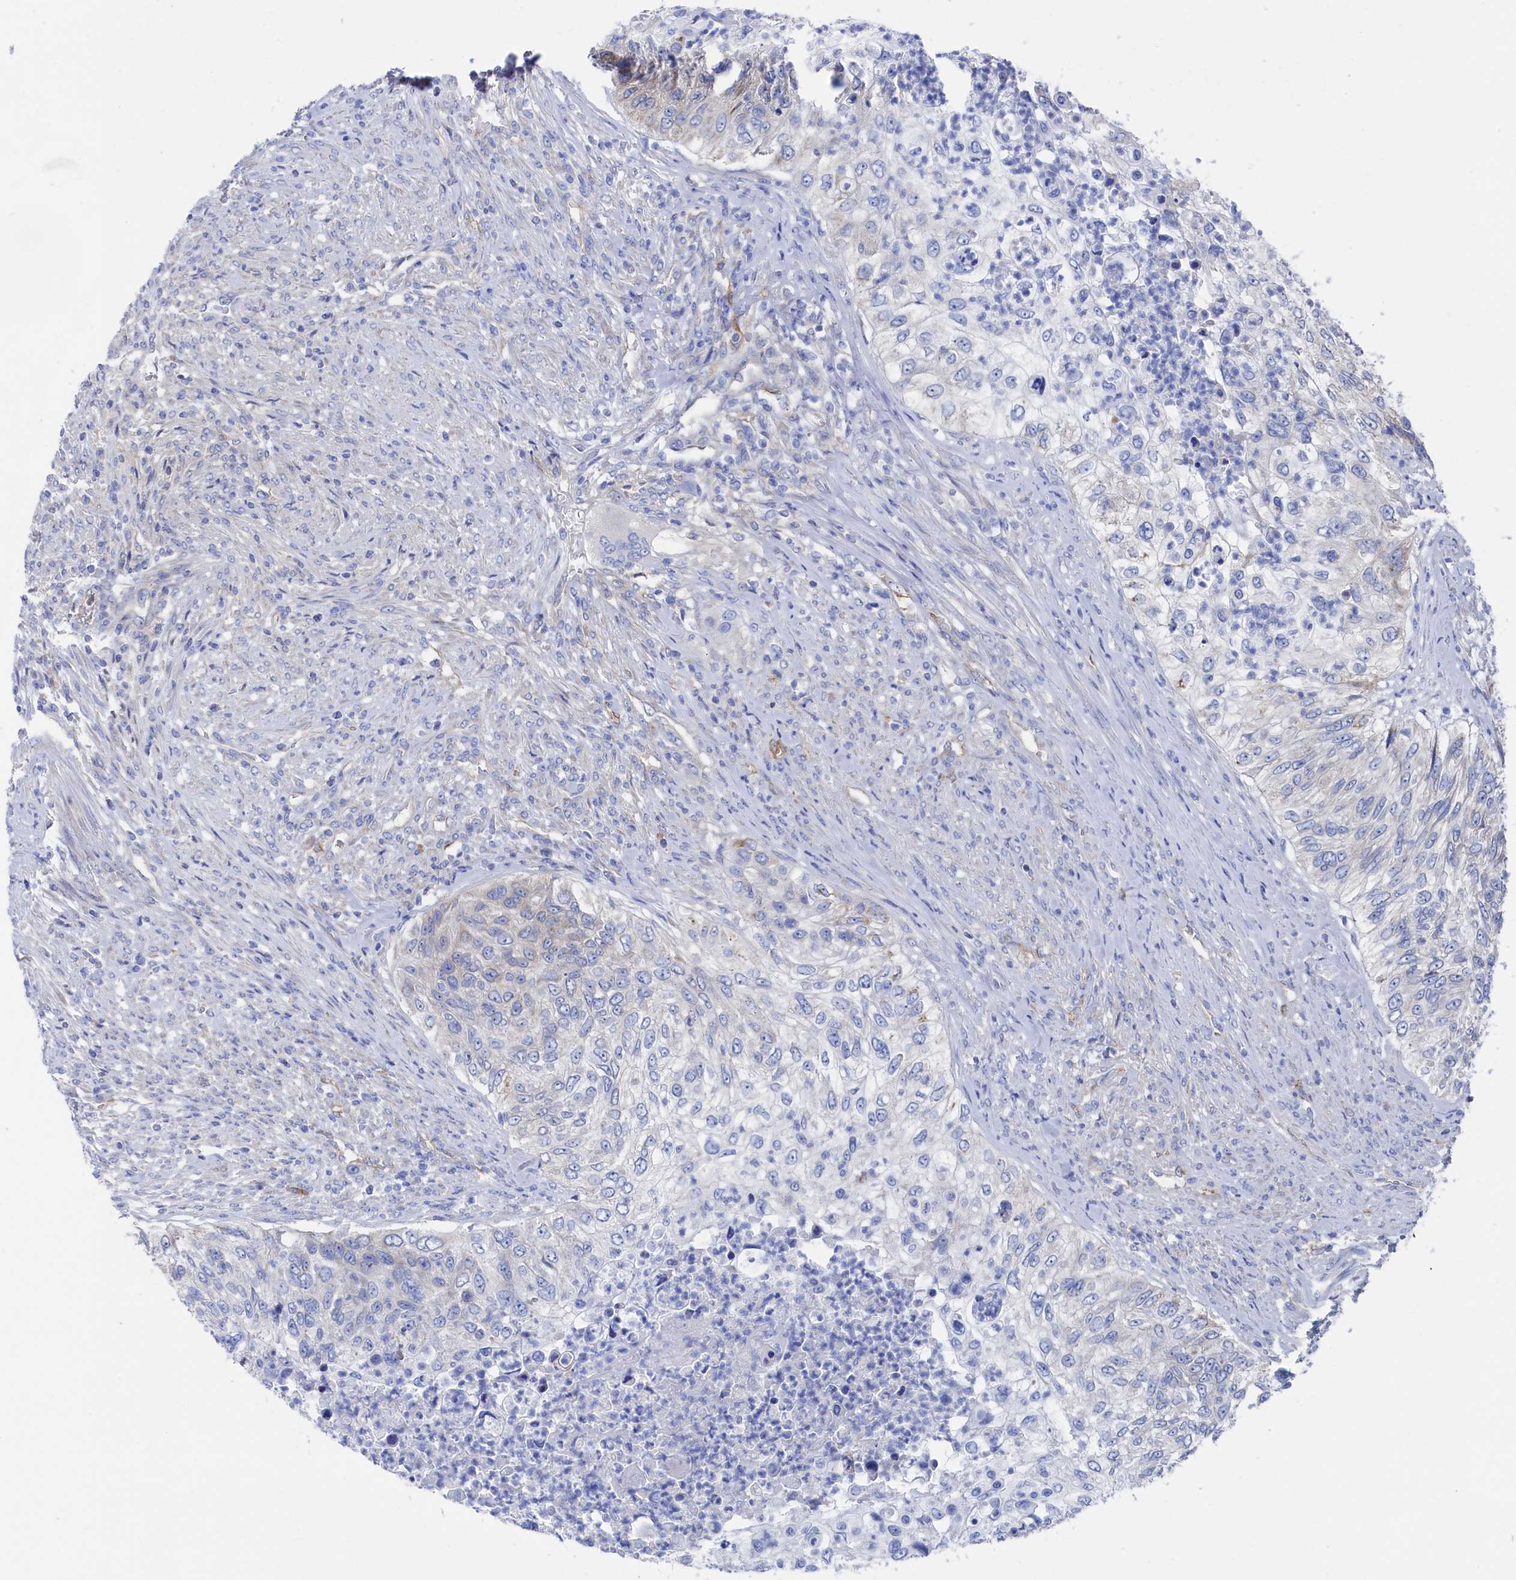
{"staining": {"intensity": "negative", "quantity": "none", "location": "none"}, "tissue": "urothelial cancer", "cell_type": "Tumor cells", "image_type": "cancer", "snomed": [{"axis": "morphology", "description": "Urothelial carcinoma, High grade"}, {"axis": "topography", "description": "Urinary bladder"}], "caption": "A high-resolution photomicrograph shows IHC staining of urothelial cancer, which shows no significant positivity in tumor cells.", "gene": "TMOD2", "patient": {"sex": "female", "age": 60}}